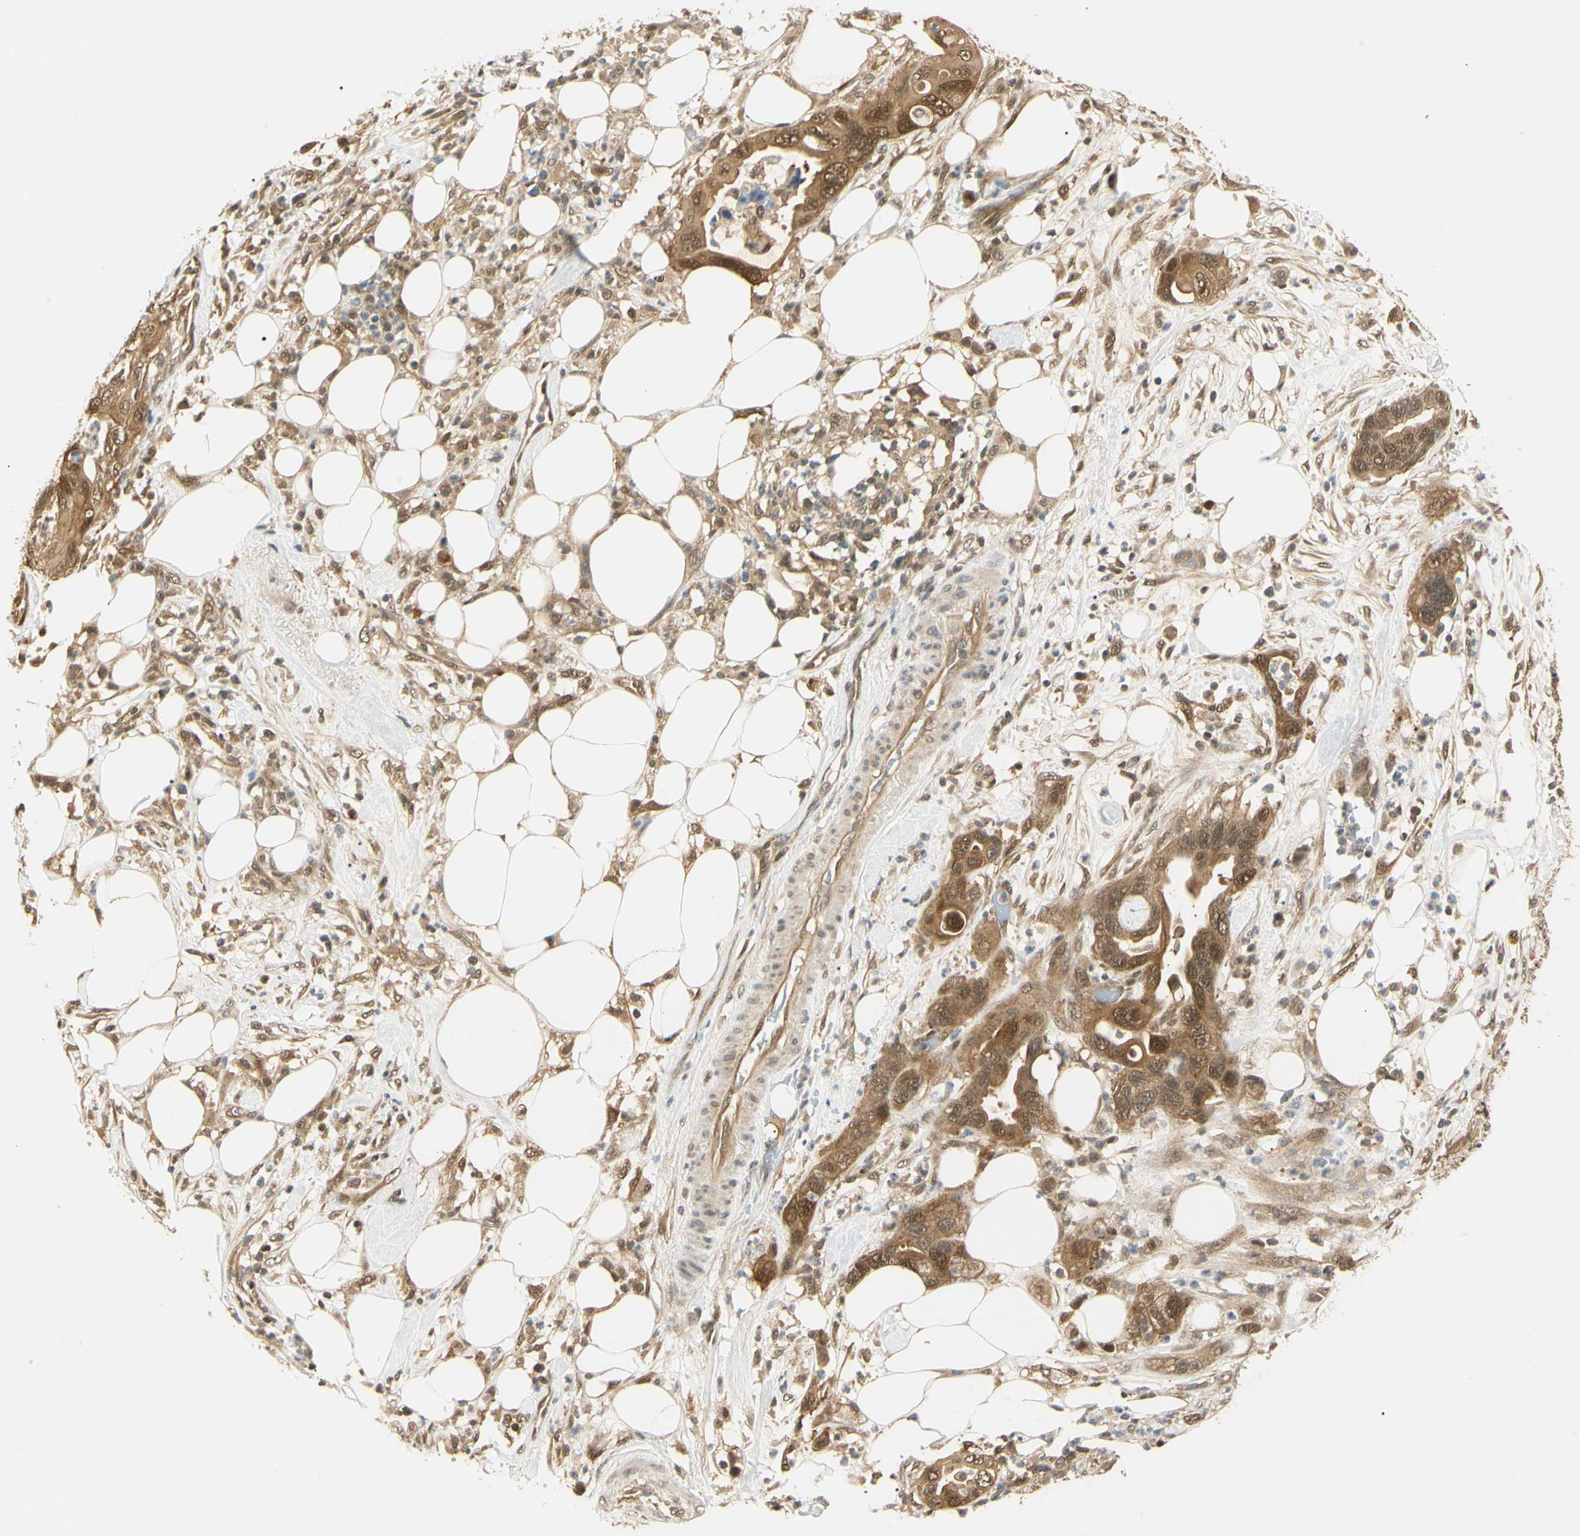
{"staining": {"intensity": "moderate", "quantity": ">75%", "location": "cytoplasmic/membranous,nuclear"}, "tissue": "pancreatic cancer", "cell_type": "Tumor cells", "image_type": "cancer", "snomed": [{"axis": "morphology", "description": "Adenocarcinoma, NOS"}, {"axis": "topography", "description": "Pancreas"}], "caption": "A medium amount of moderate cytoplasmic/membranous and nuclear staining is appreciated in about >75% of tumor cells in pancreatic cancer (adenocarcinoma) tissue.", "gene": "UBE2Z", "patient": {"sex": "female", "age": 71}}